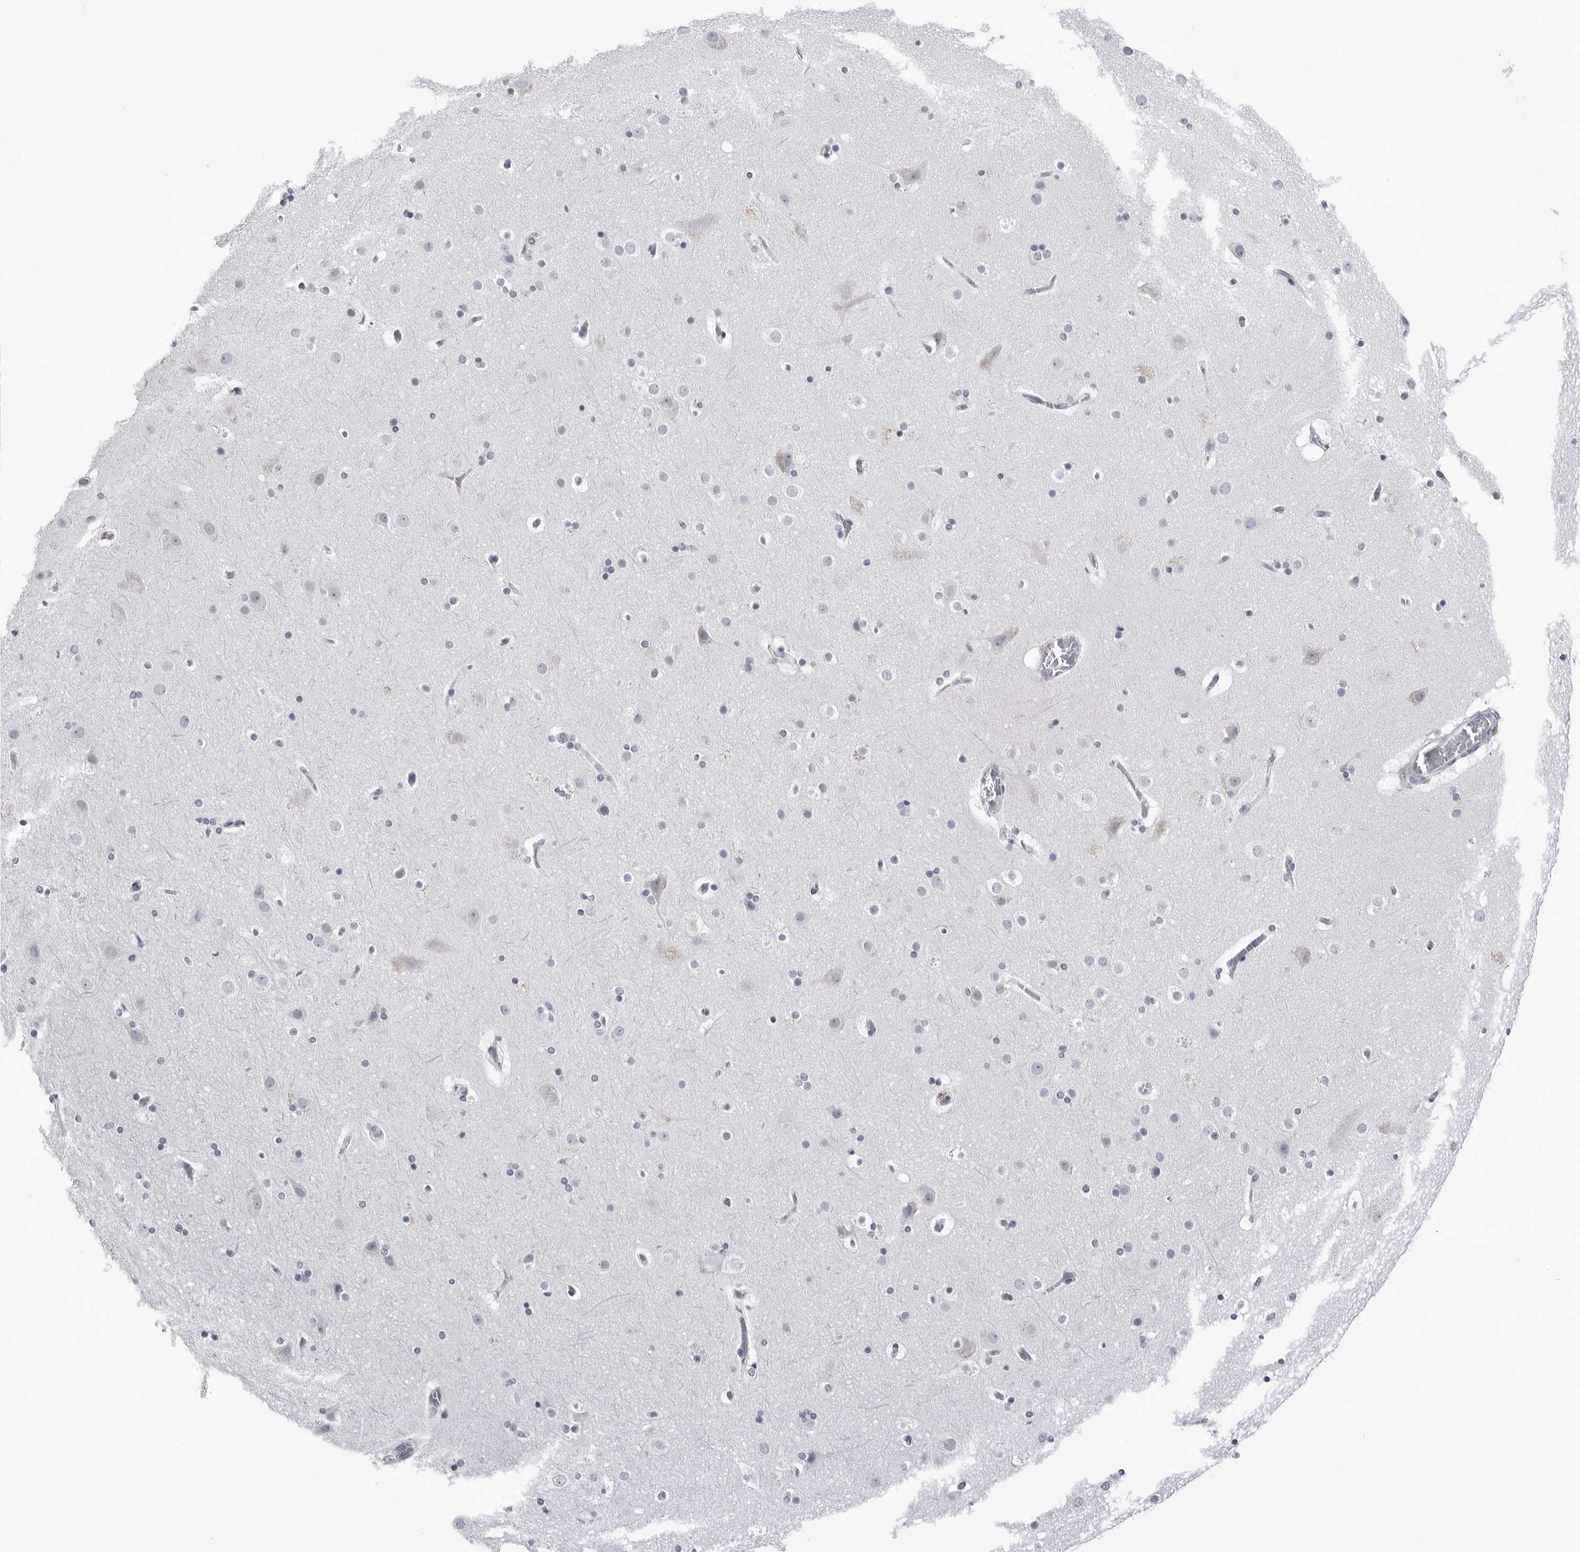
{"staining": {"intensity": "negative", "quantity": "none", "location": "none"}, "tissue": "cerebral cortex", "cell_type": "Endothelial cells", "image_type": "normal", "snomed": [{"axis": "morphology", "description": "Normal tissue, NOS"}, {"axis": "topography", "description": "Cerebral cortex"}], "caption": "Immunohistochemistry photomicrograph of unremarkable cerebral cortex: cerebral cortex stained with DAB (3,3'-diaminobenzidine) reveals no significant protein expression in endothelial cells.", "gene": "COL26A1", "patient": {"sex": "male", "age": 57}}